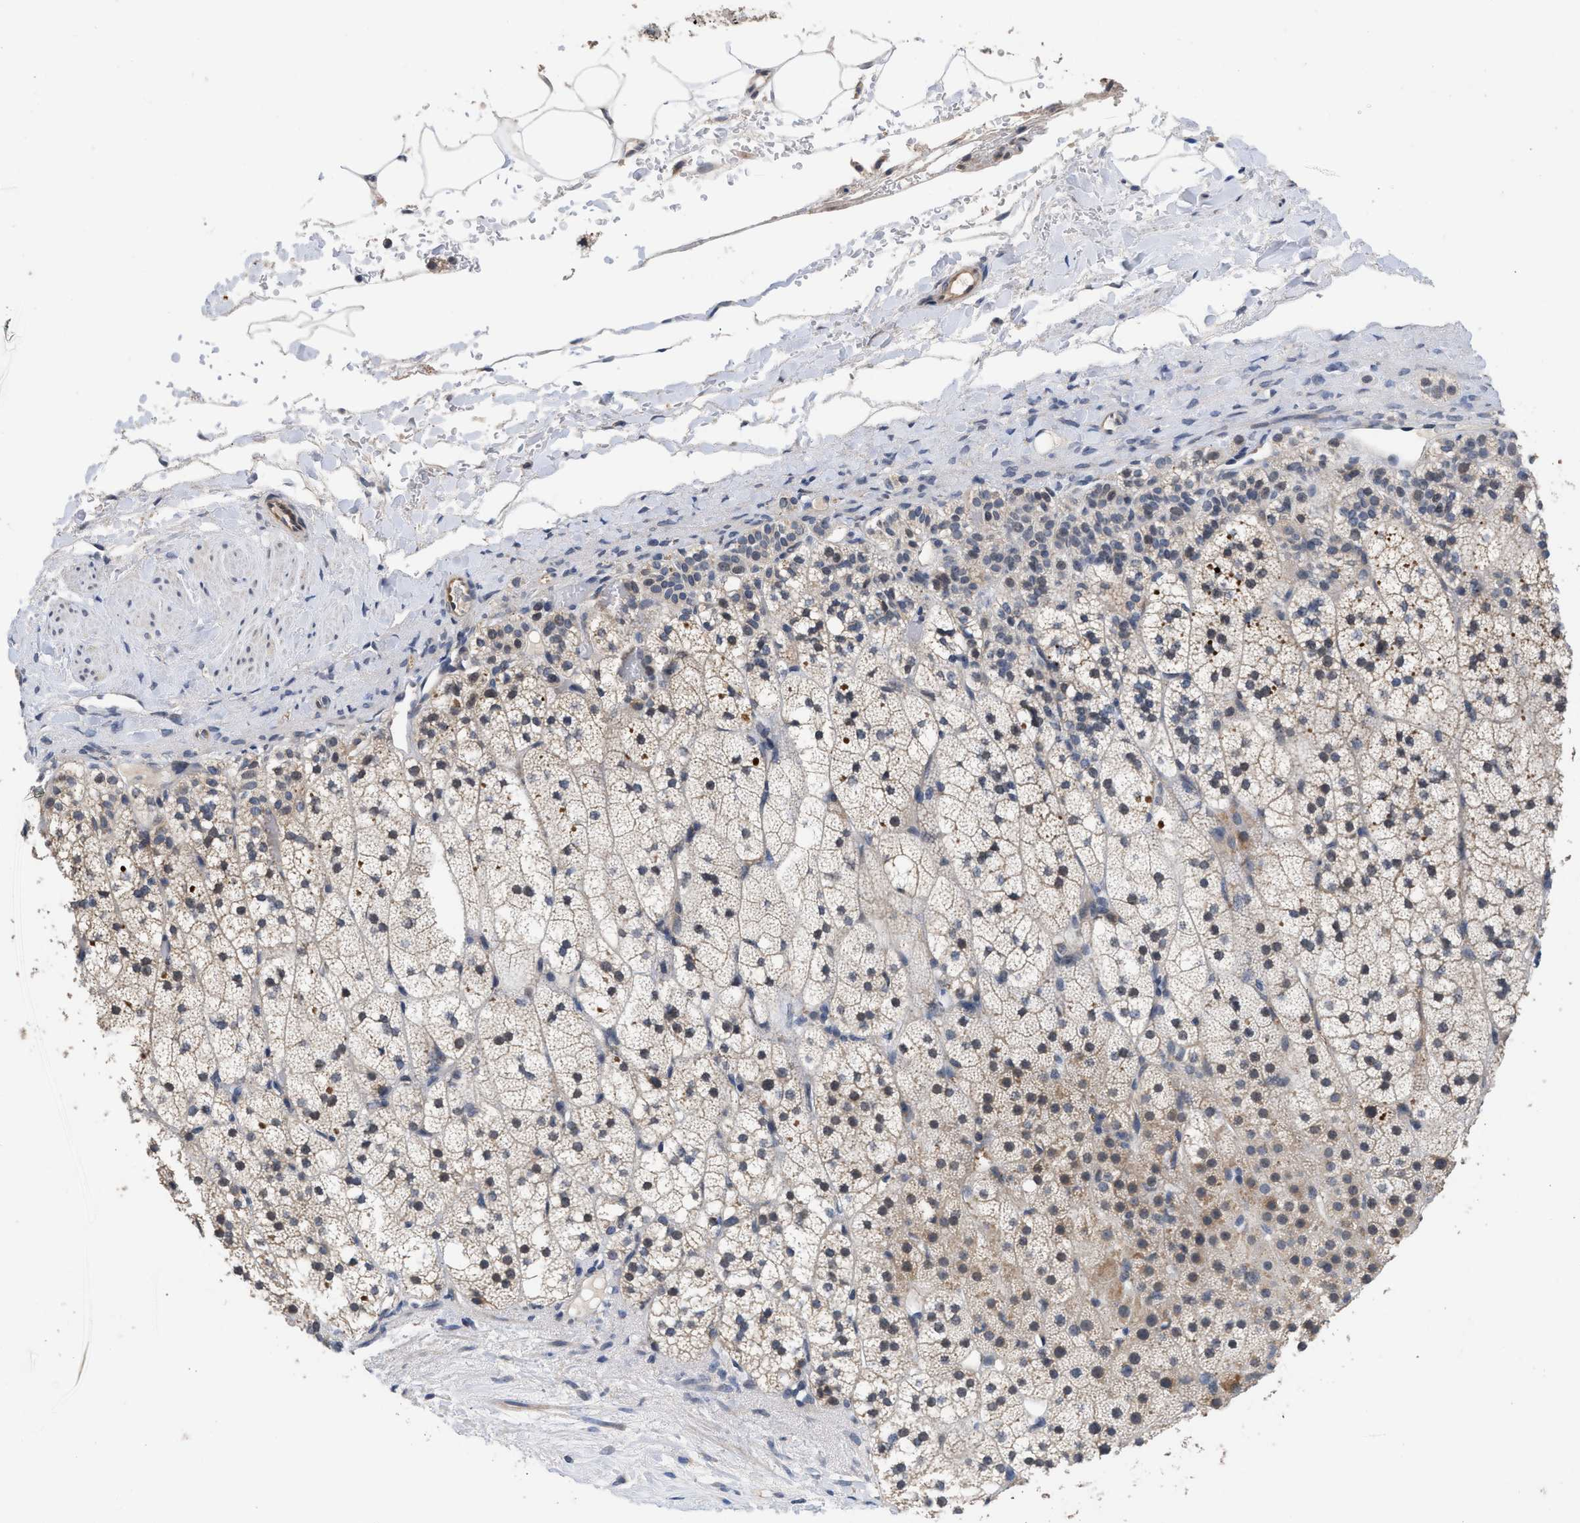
{"staining": {"intensity": "weak", "quantity": "25%-75%", "location": "cytoplasmic/membranous"}, "tissue": "adrenal gland", "cell_type": "Glandular cells", "image_type": "normal", "snomed": [{"axis": "morphology", "description": "Normal tissue, NOS"}, {"axis": "topography", "description": "Adrenal gland"}], "caption": "High-power microscopy captured an immunohistochemistry (IHC) image of benign adrenal gland, revealing weak cytoplasmic/membranous expression in approximately 25%-75% of glandular cells. (DAB (3,3'-diaminobenzidine) IHC with brightfield microscopy, high magnification).", "gene": "CSF3R", "patient": {"sex": "male", "age": 35}}